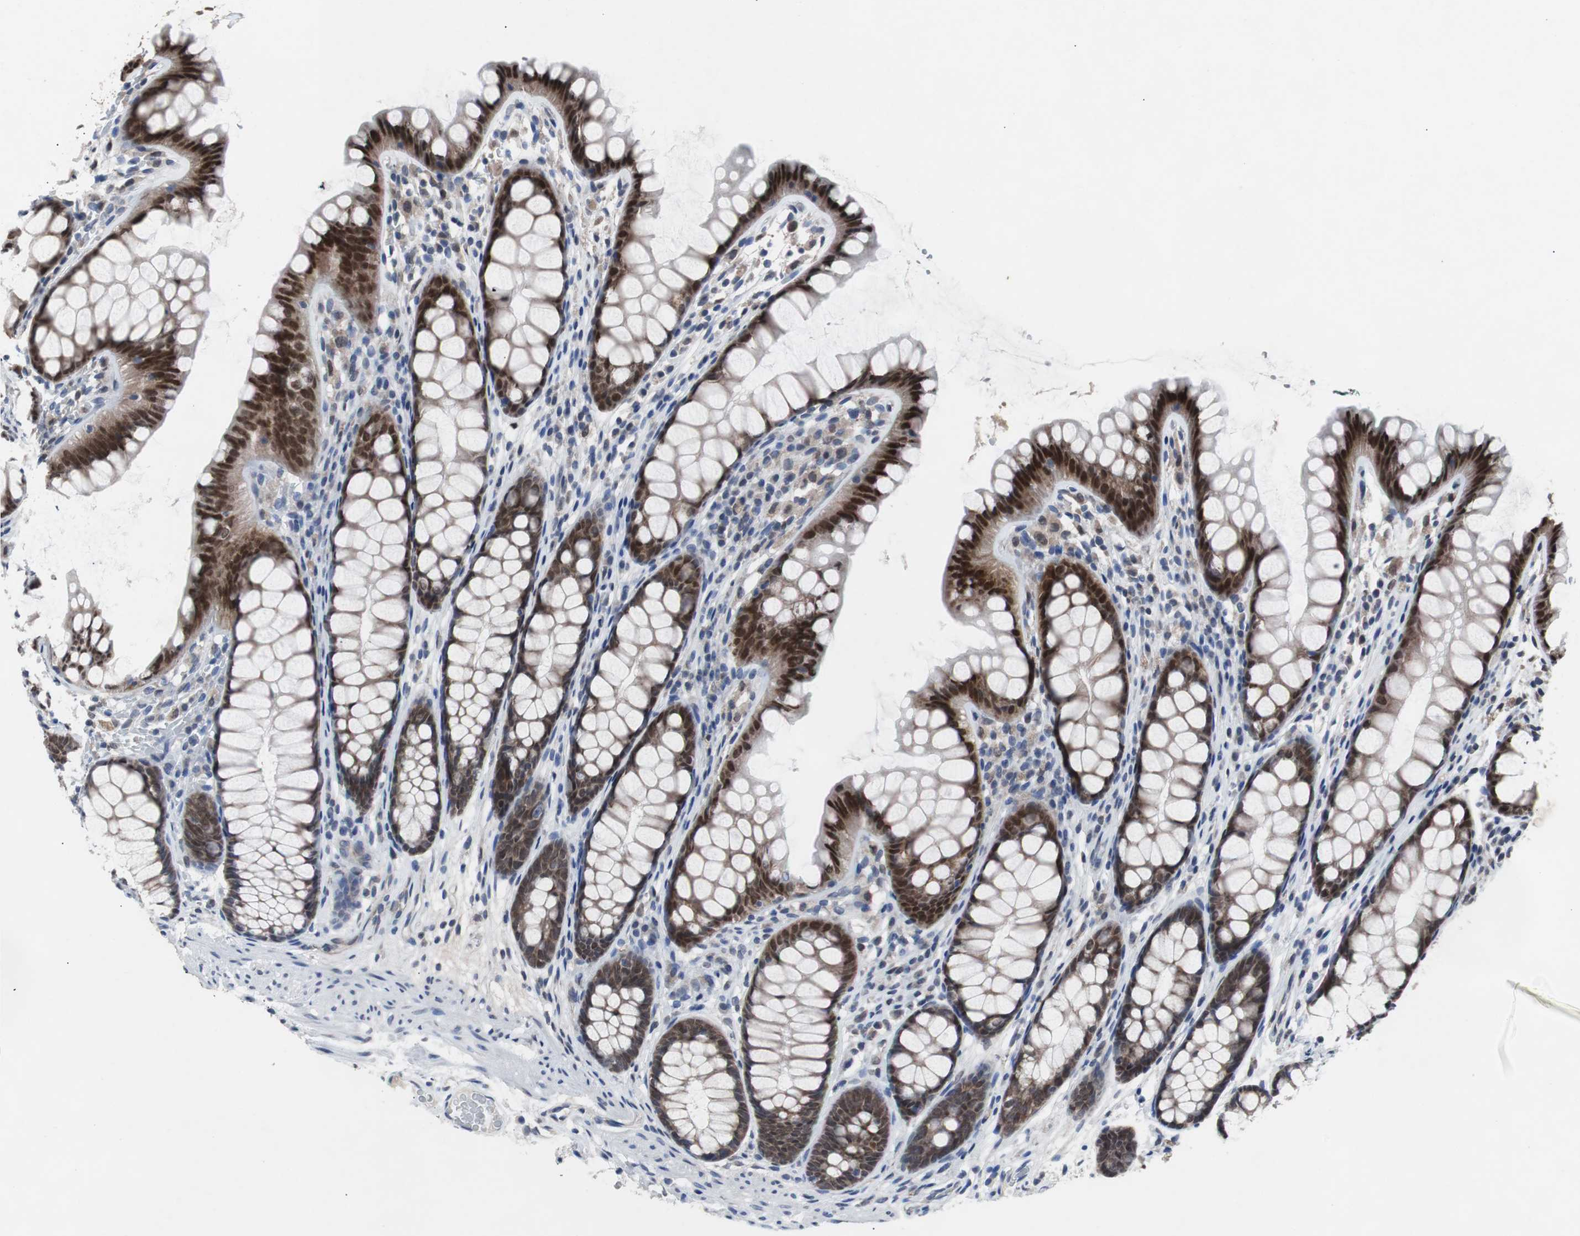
{"staining": {"intensity": "negative", "quantity": "none", "location": "none"}, "tissue": "colon", "cell_type": "Endothelial cells", "image_type": "normal", "snomed": [{"axis": "morphology", "description": "Normal tissue, NOS"}, {"axis": "topography", "description": "Colon"}], "caption": "The micrograph displays no staining of endothelial cells in benign colon. (Stains: DAB (3,3'-diaminobenzidine) immunohistochemistry (IHC) with hematoxylin counter stain, Microscopy: brightfield microscopy at high magnification).", "gene": "RBM47", "patient": {"sex": "female", "age": 55}}